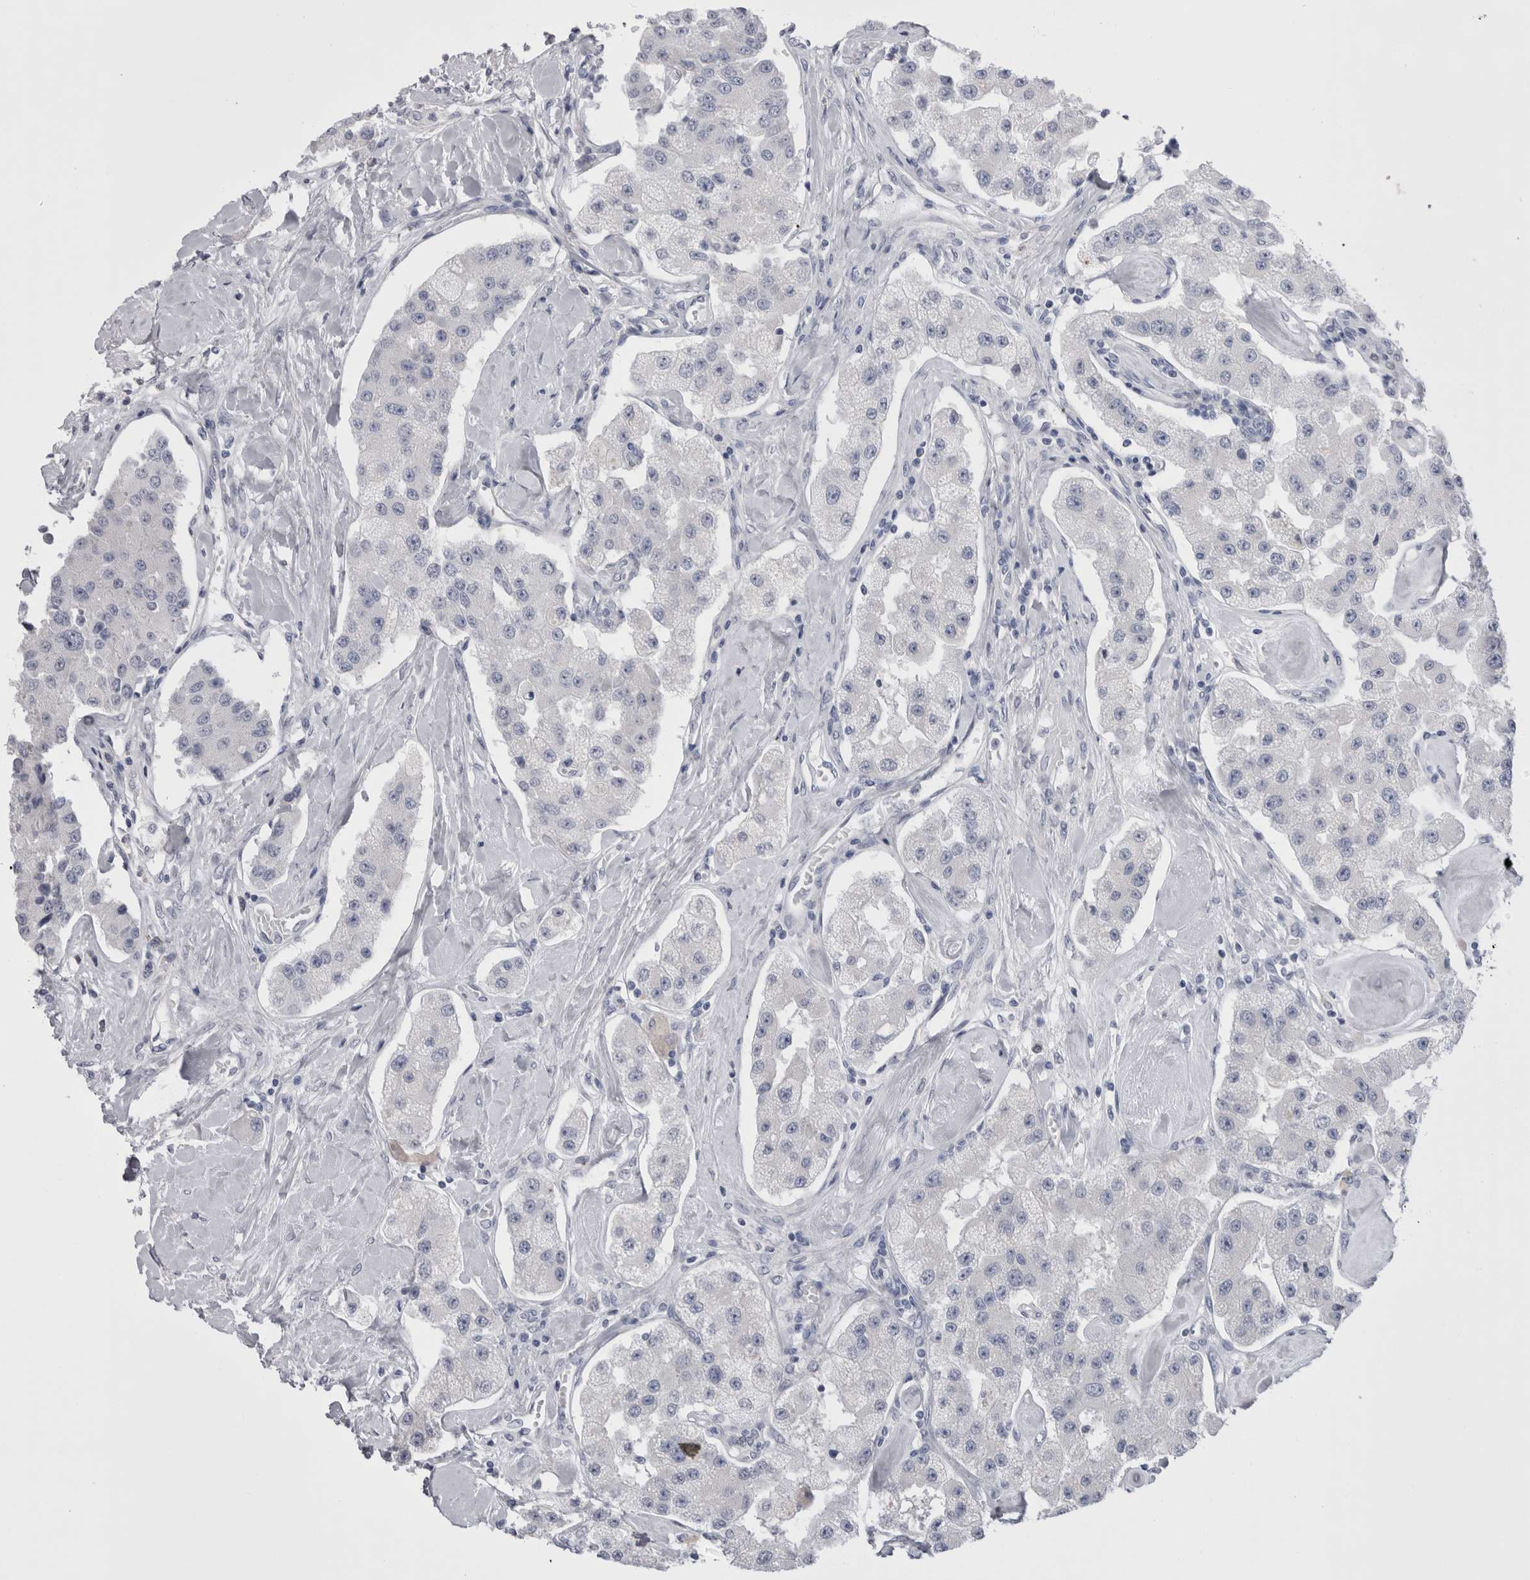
{"staining": {"intensity": "negative", "quantity": "none", "location": "none"}, "tissue": "carcinoid", "cell_type": "Tumor cells", "image_type": "cancer", "snomed": [{"axis": "morphology", "description": "Carcinoid, malignant, NOS"}, {"axis": "topography", "description": "Pancreas"}], "caption": "Carcinoid stained for a protein using immunohistochemistry demonstrates no expression tumor cells.", "gene": "PWP2", "patient": {"sex": "male", "age": 41}}